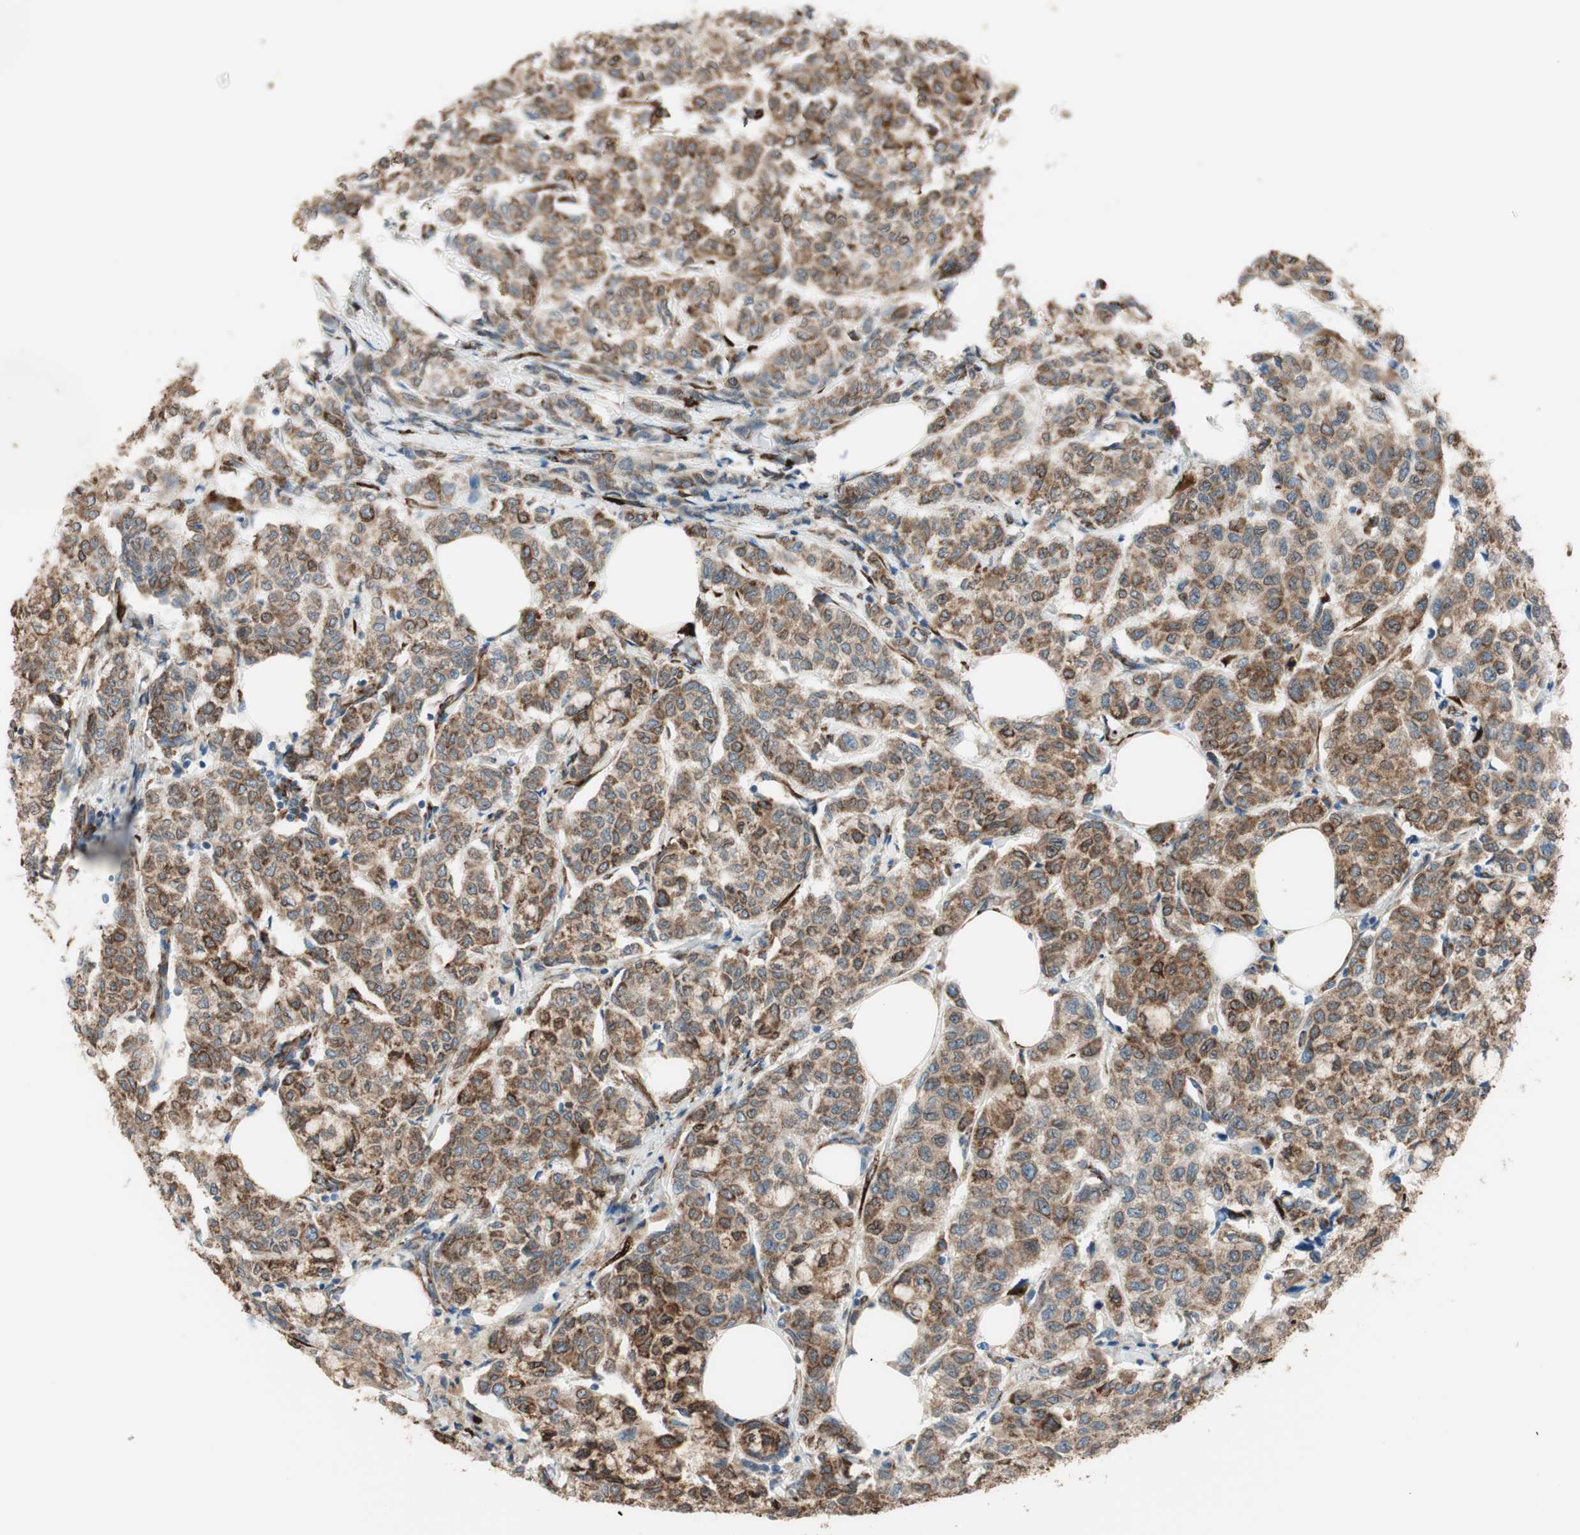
{"staining": {"intensity": "moderate", "quantity": ">75%", "location": "cytoplasmic/membranous"}, "tissue": "breast cancer", "cell_type": "Tumor cells", "image_type": "cancer", "snomed": [{"axis": "morphology", "description": "Lobular carcinoma"}, {"axis": "topography", "description": "Breast"}], "caption": "Protein expression analysis of lobular carcinoma (breast) exhibits moderate cytoplasmic/membranous staining in approximately >75% of tumor cells.", "gene": "RRBP1", "patient": {"sex": "female", "age": 60}}